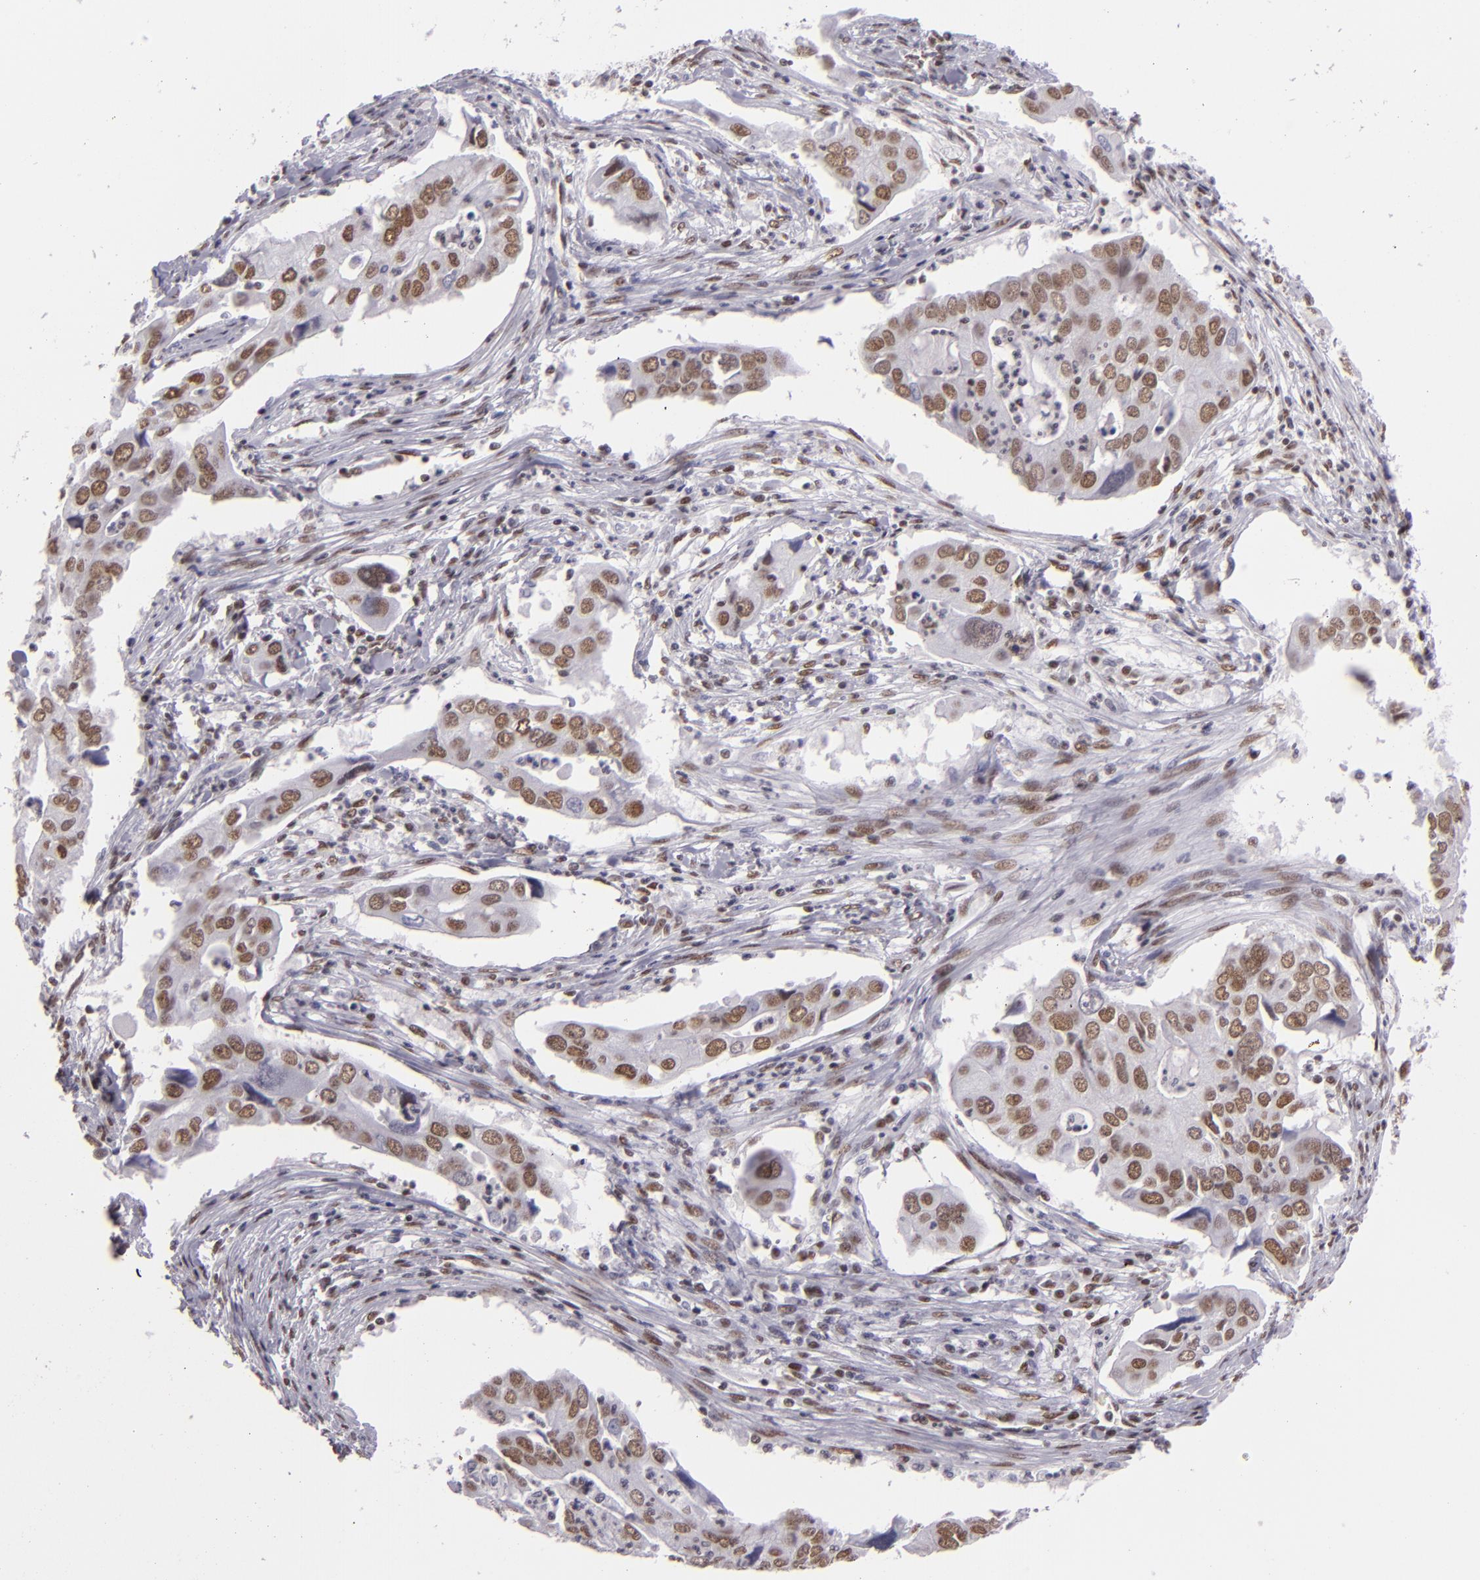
{"staining": {"intensity": "weak", "quantity": ">75%", "location": "nuclear"}, "tissue": "lung cancer", "cell_type": "Tumor cells", "image_type": "cancer", "snomed": [{"axis": "morphology", "description": "Adenocarcinoma, NOS"}, {"axis": "topography", "description": "Lung"}], "caption": "The immunohistochemical stain highlights weak nuclear expression in tumor cells of lung cancer tissue.", "gene": "BRD8", "patient": {"sex": "male", "age": 48}}